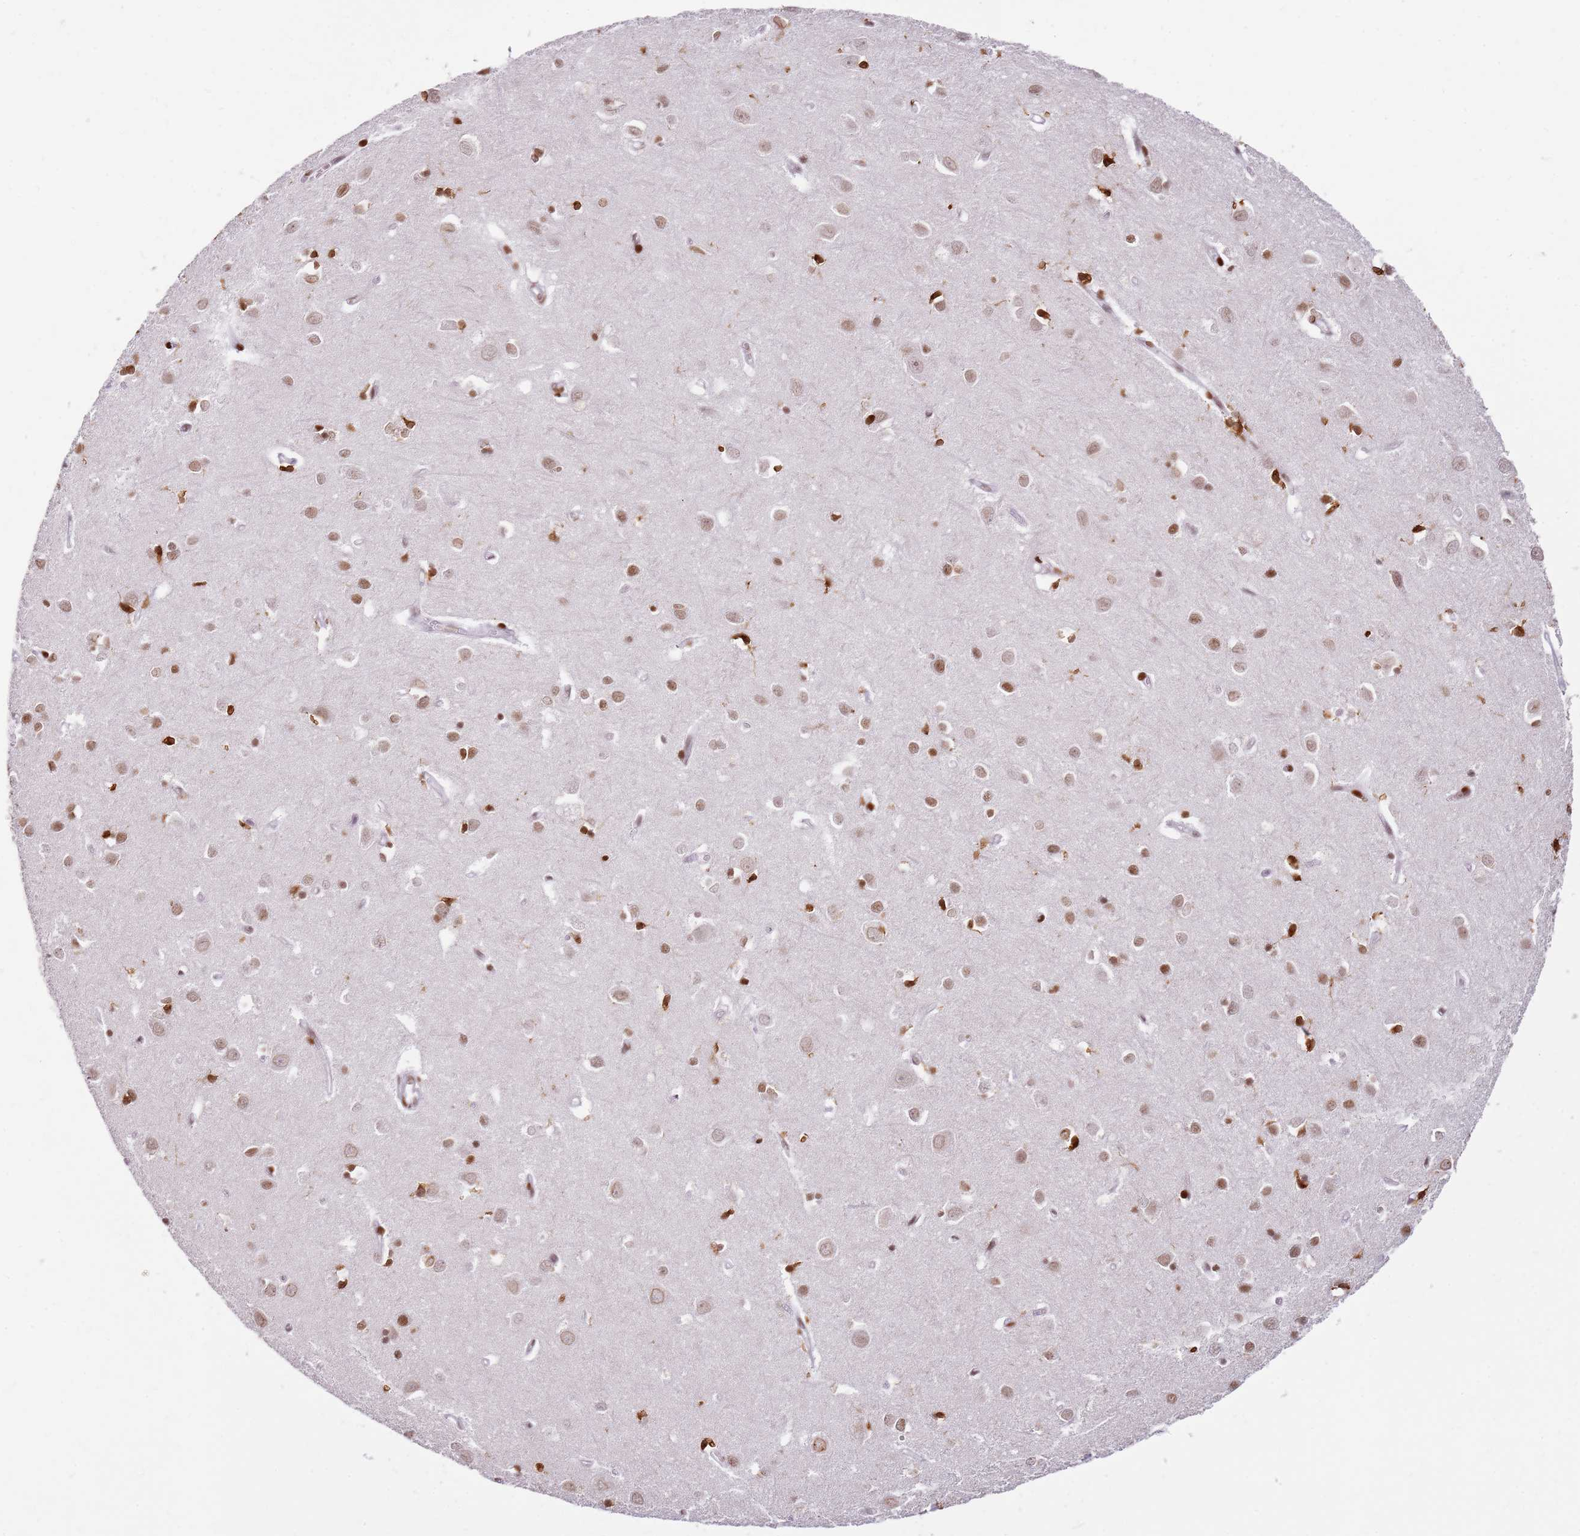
{"staining": {"intensity": "strong", "quantity": "25%-75%", "location": "nuclear"}, "tissue": "cerebral cortex", "cell_type": "Endothelial cells", "image_type": "normal", "snomed": [{"axis": "morphology", "description": "Normal tissue, NOS"}, {"axis": "topography", "description": "Cerebral cortex"}], "caption": "This is a photomicrograph of immunohistochemistry (IHC) staining of normal cerebral cortex, which shows strong positivity in the nuclear of endothelial cells.", "gene": "PHC2", "patient": {"sex": "female", "age": 64}}